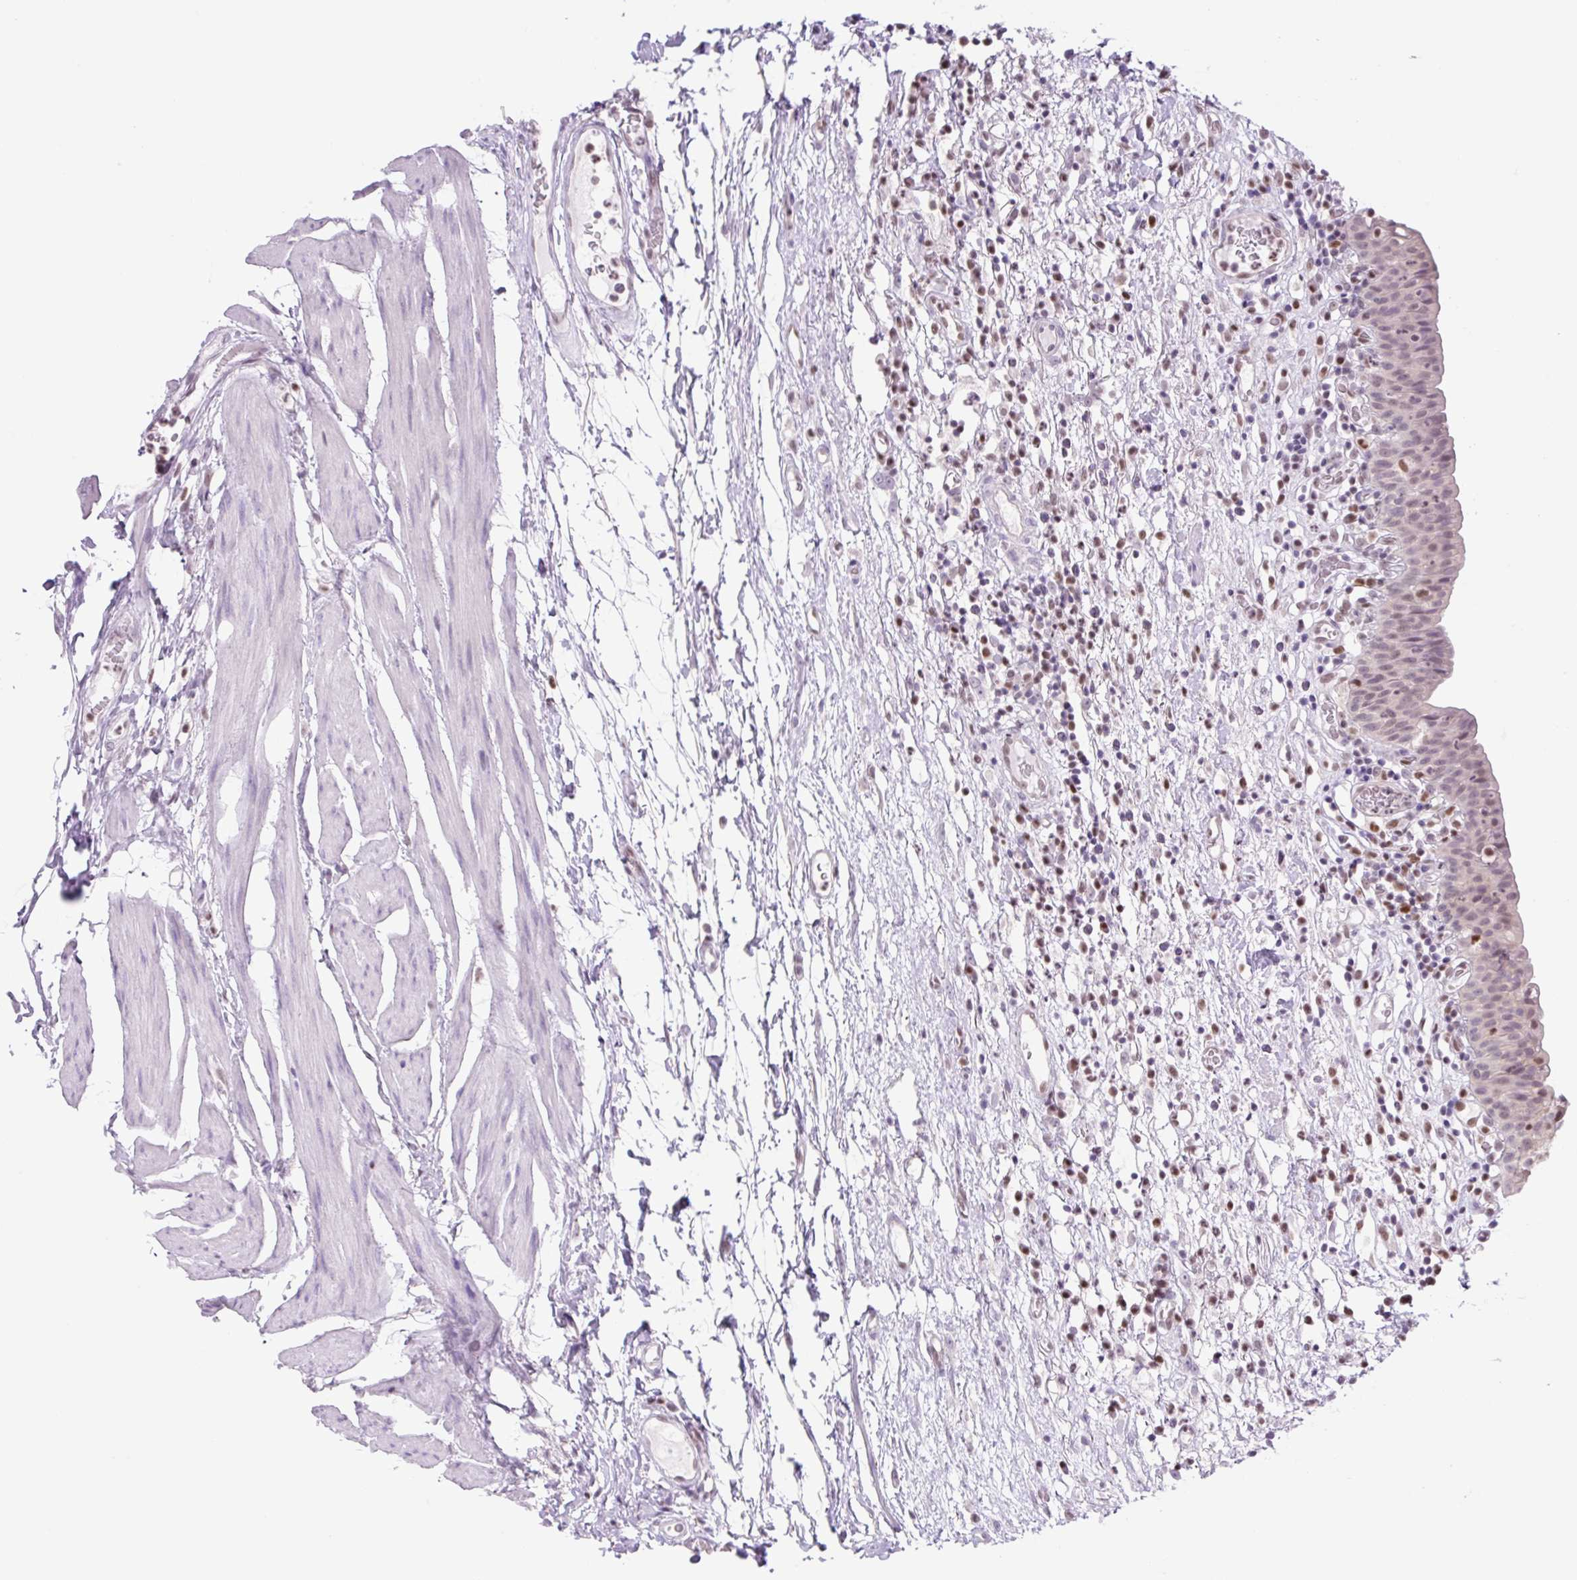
{"staining": {"intensity": "moderate", "quantity": "<25%", "location": "nuclear"}, "tissue": "urinary bladder", "cell_type": "Urothelial cells", "image_type": "normal", "snomed": [{"axis": "morphology", "description": "Normal tissue, NOS"}, {"axis": "morphology", "description": "Inflammation, NOS"}, {"axis": "topography", "description": "Urinary bladder"}], "caption": "Immunohistochemical staining of normal urinary bladder exhibits <25% levels of moderate nuclear protein positivity in approximately <25% of urothelial cells.", "gene": "TLE3", "patient": {"sex": "male", "age": 57}}